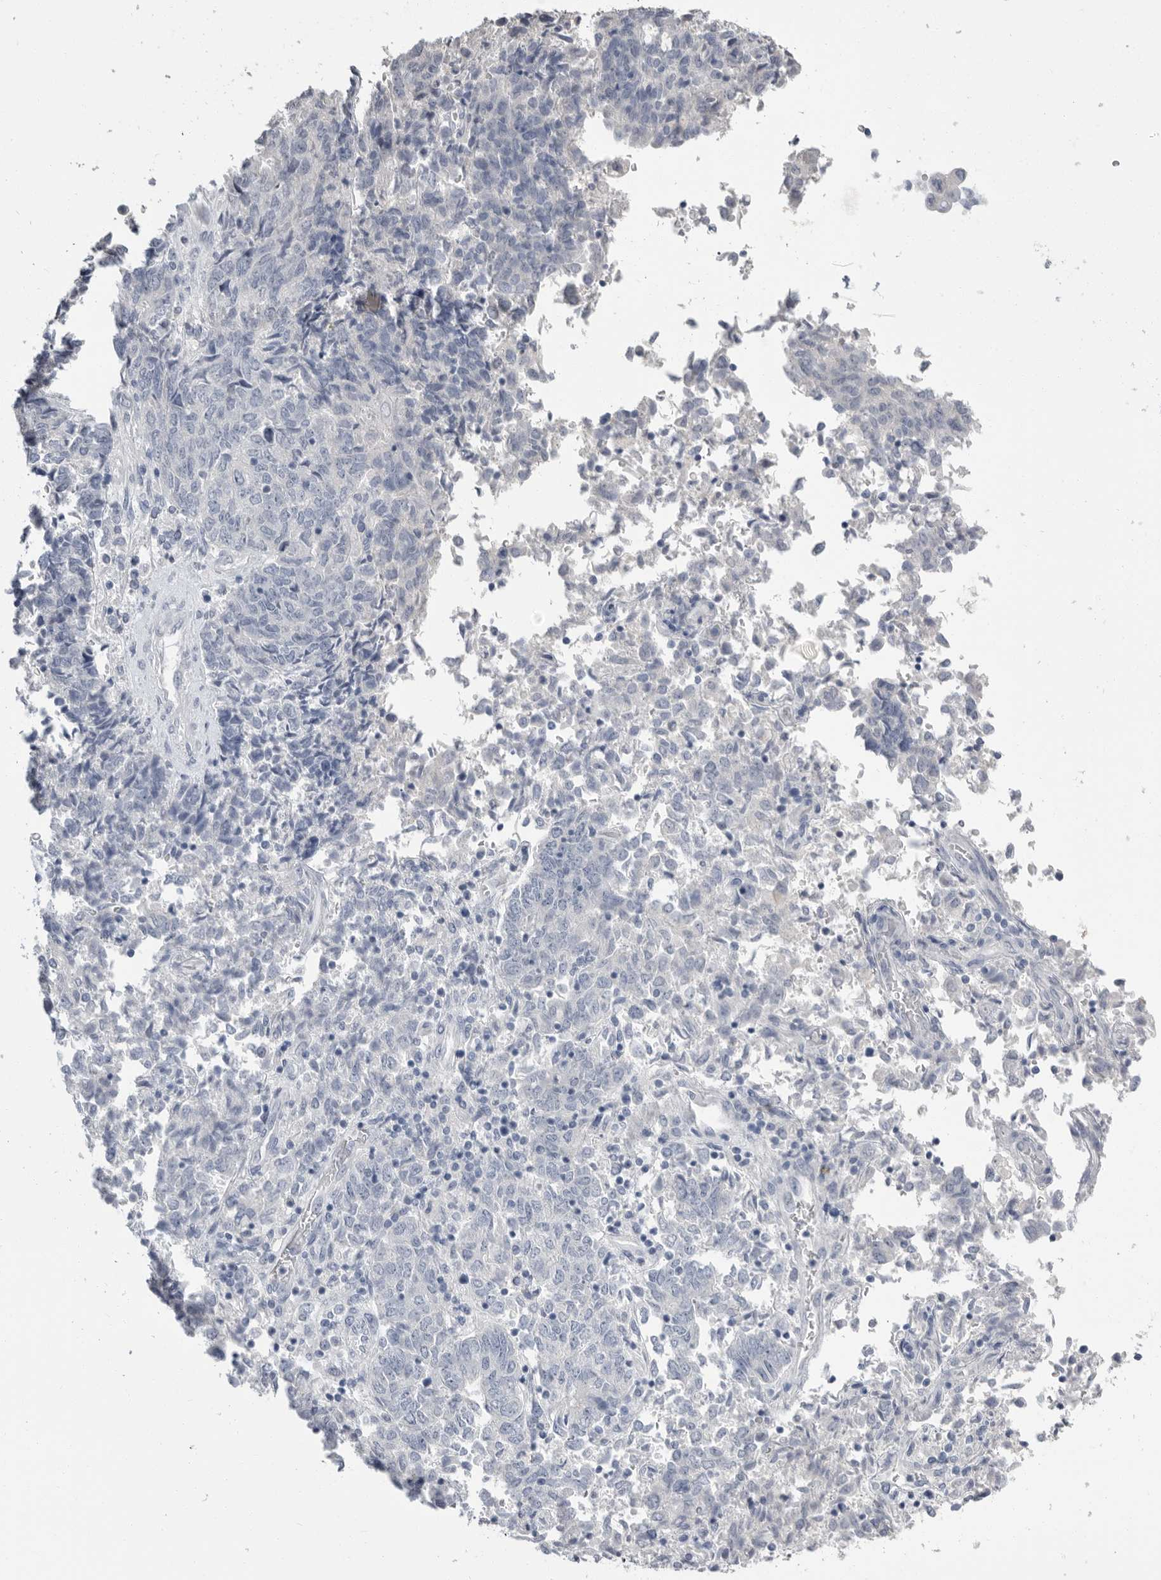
{"staining": {"intensity": "negative", "quantity": "none", "location": "none"}, "tissue": "endometrial cancer", "cell_type": "Tumor cells", "image_type": "cancer", "snomed": [{"axis": "morphology", "description": "Adenocarcinoma, NOS"}, {"axis": "topography", "description": "Endometrium"}], "caption": "A high-resolution image shows IHC staining of endometrial cancer, which shows no significant expression in tumor cells.", "gene": "APOA2", "patient": {"sex": "female", "age": 80}}